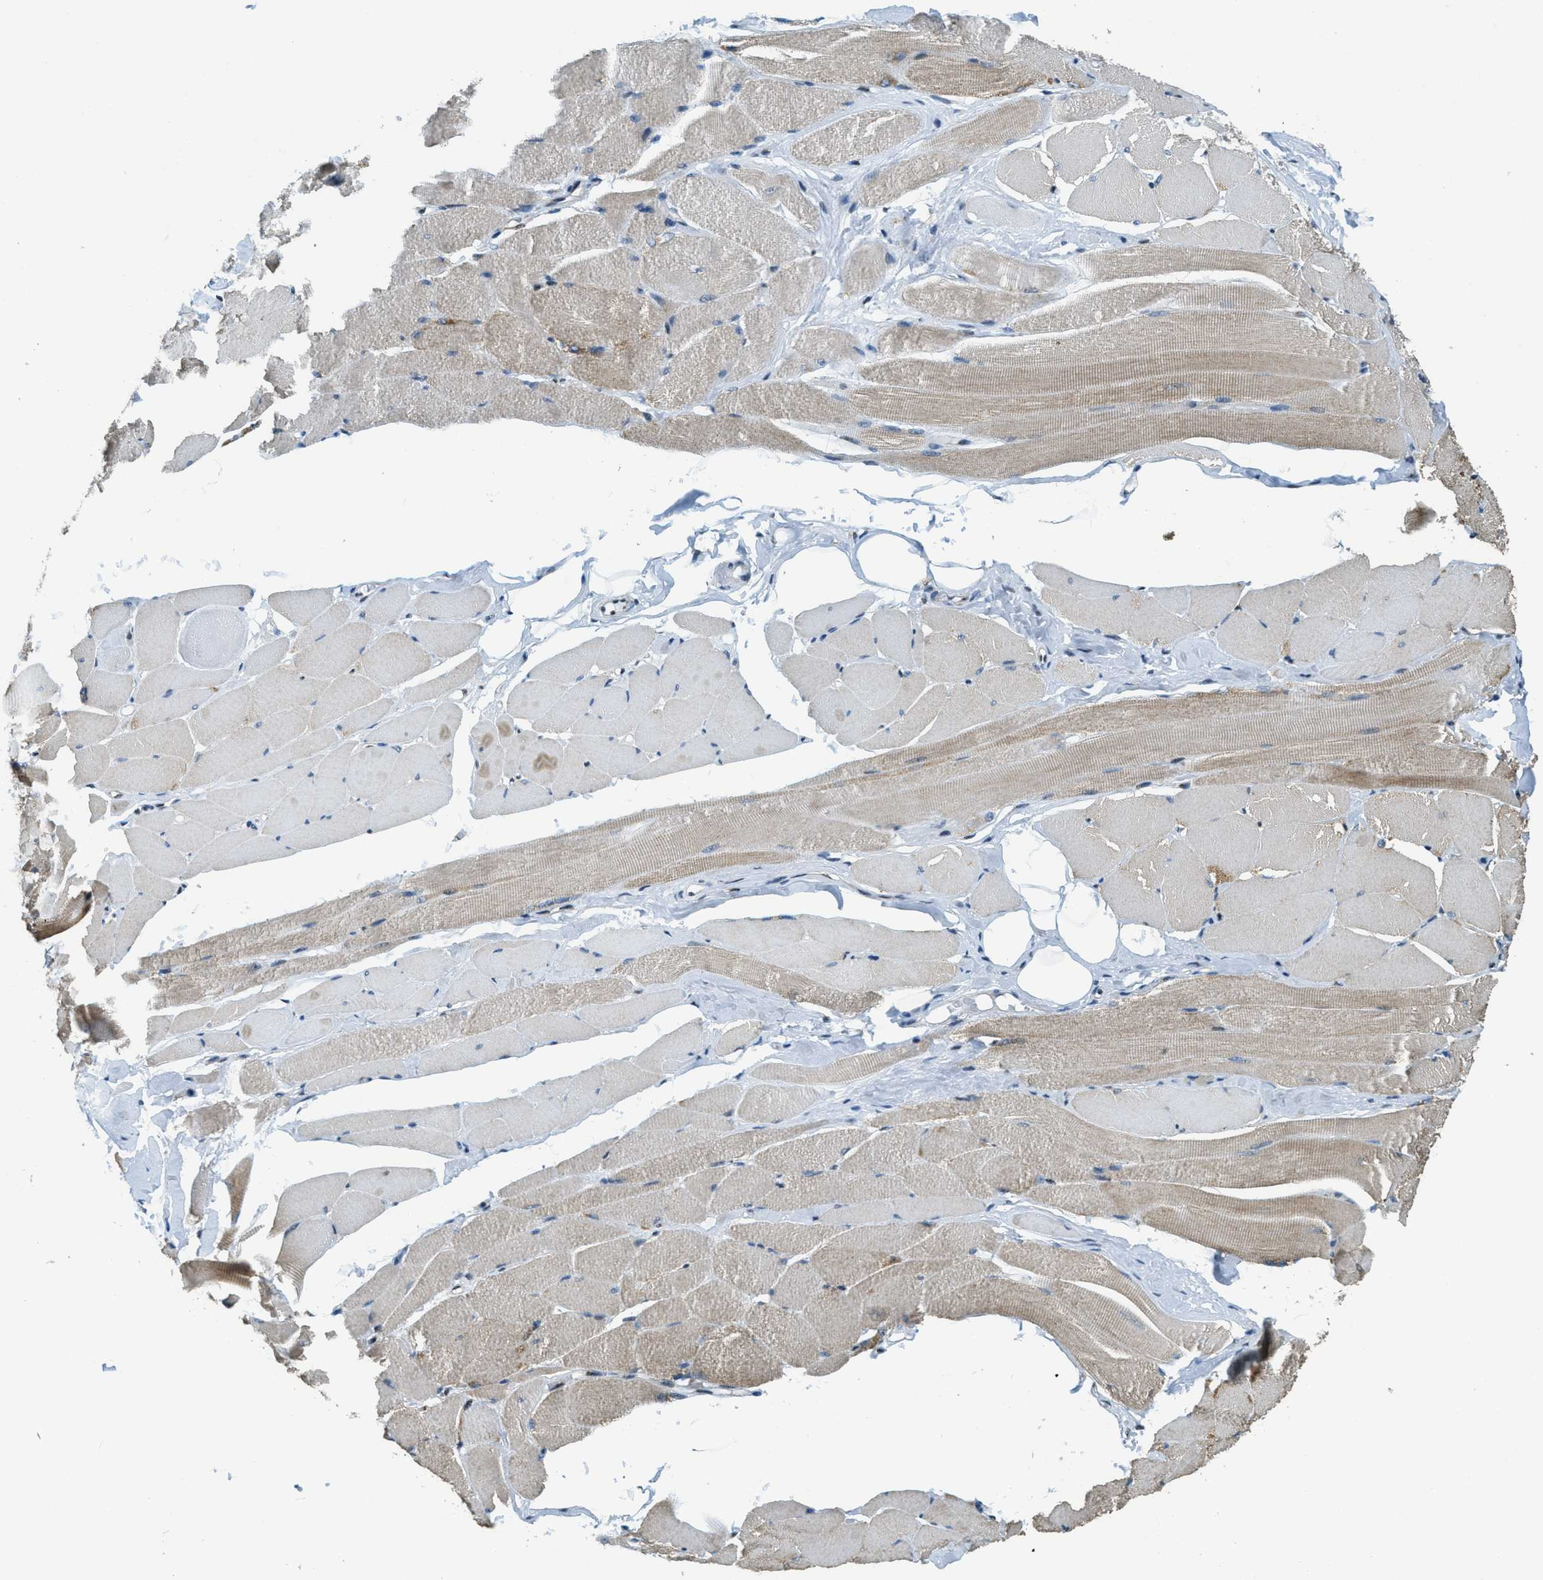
{"staining": {"intensity": "weak", "quantity": "25%-75%", "location": "cytoplasmic/membranous"}, "tissue": "skeletal muscle", "cell_type": "Myocytes", "image_type": "normal", "snomed": [{"axis": "morphology", "description": "Normal tissue, NOS"}, {"axis": "topography", "description": "Skeletal muscle"}, {"axis": "topography", "description": "Peripheral nerve tissue"}], "caption": "Weak cytoplasmic/membranous expression is present in approximately 25%-75% of myocytes in unremarkable skeletal muscle. (DAB (3,3'-diaminobenzidine) = brown stain, brightfield microscopy at high magnification).", "gene": "SP100", "patient": {"sex": "female", "age": 84}}